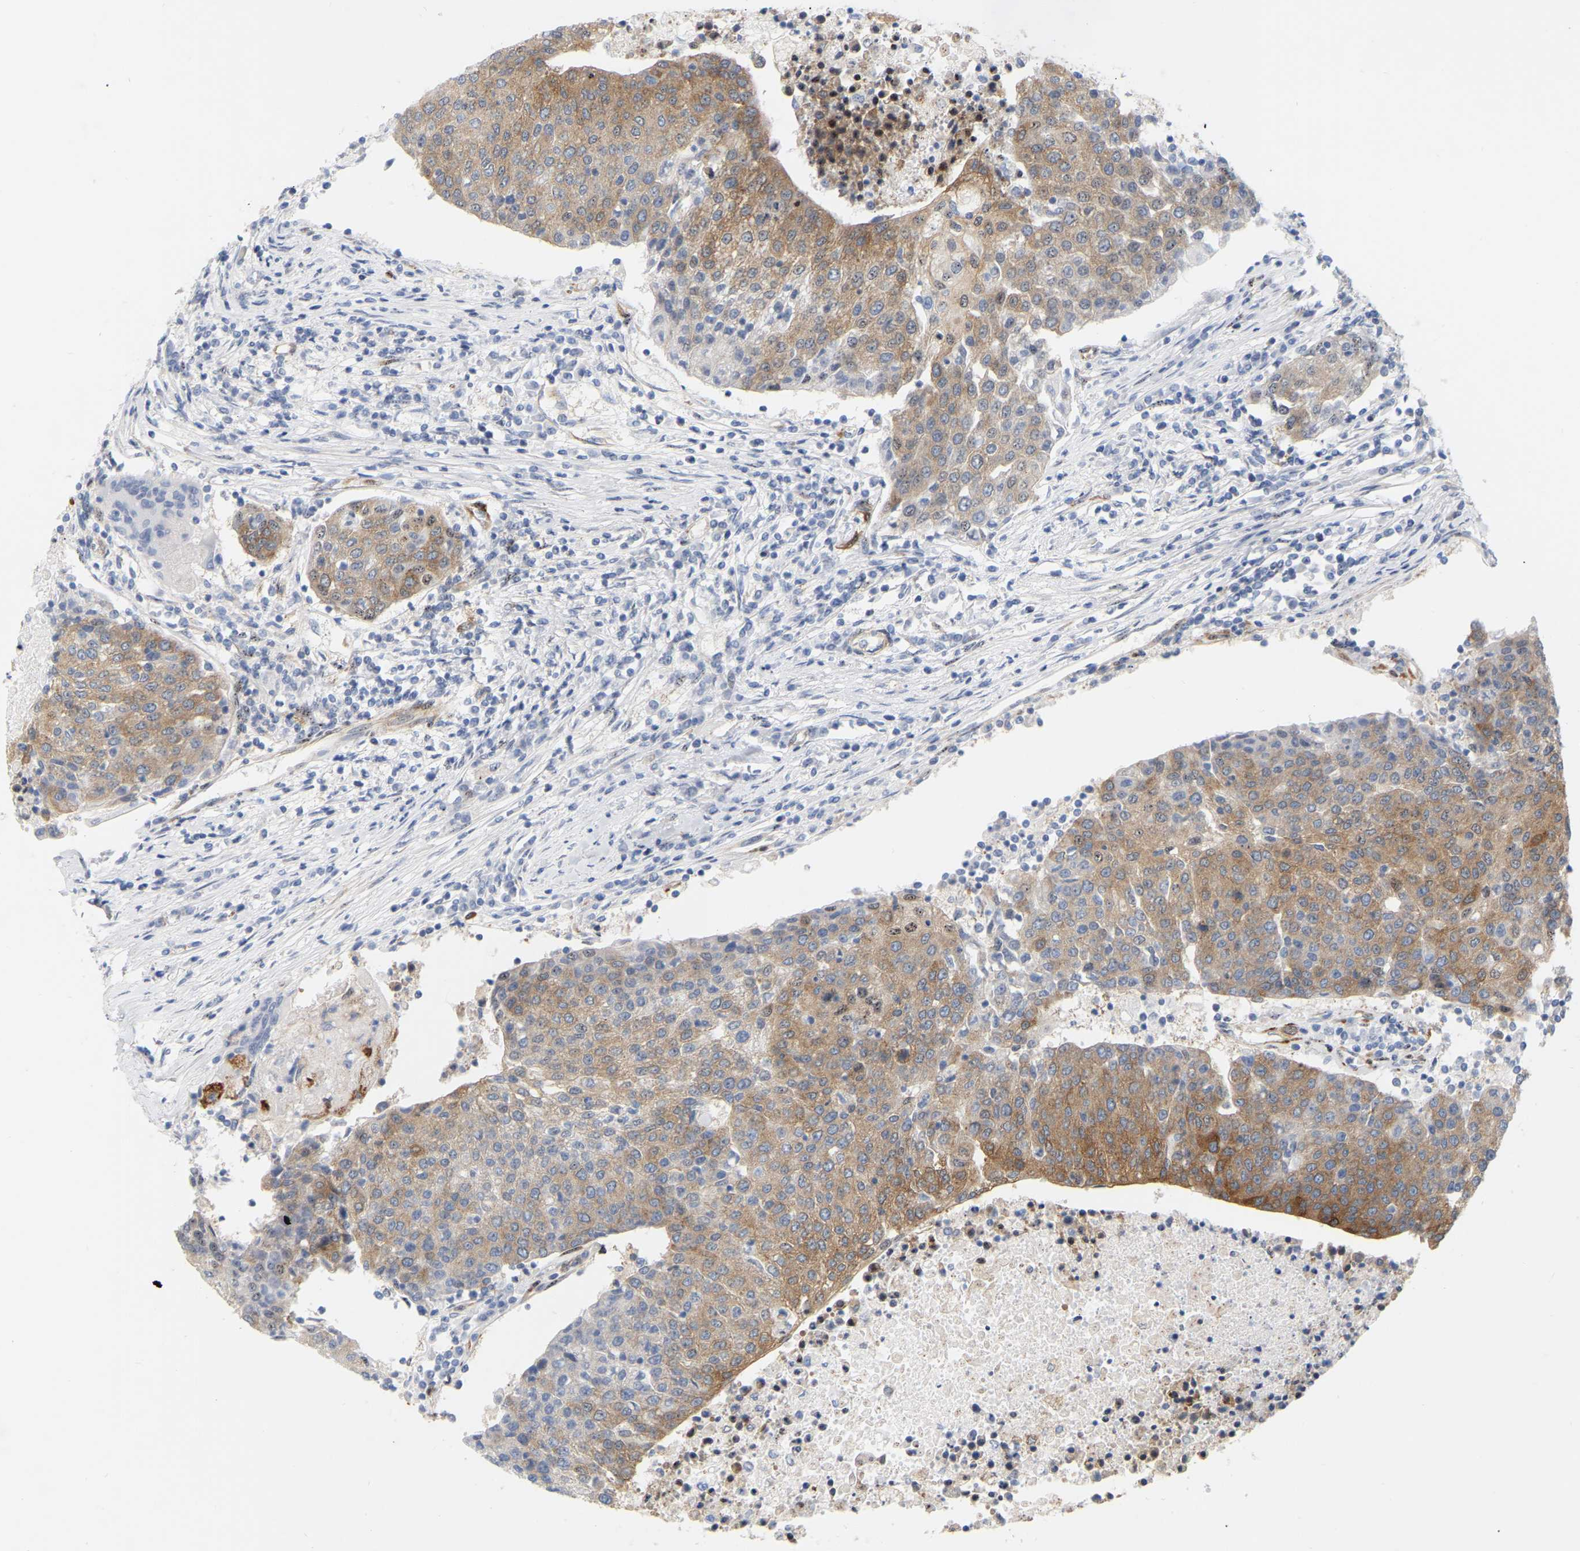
{"staining": {"intensity": "moderate", "quantity": ">75%", "location": "cytoplasmic/membranous"}, "tissue": "urothelial cancer", "cell_type": "Tumor cells", "image_type": "cancer", "snomed": [{"axis": "morphology", "description": "Urothelial carcinoma, High grade"}, {"axis": "topography", "description": "Urinary bladder"}], "caption": "Human urothelial cancer stained with a protein marker reveals moderate staining in tumor cells.", "gene": "RAPH1", "patient": {"sex": "female", "age": 85}}